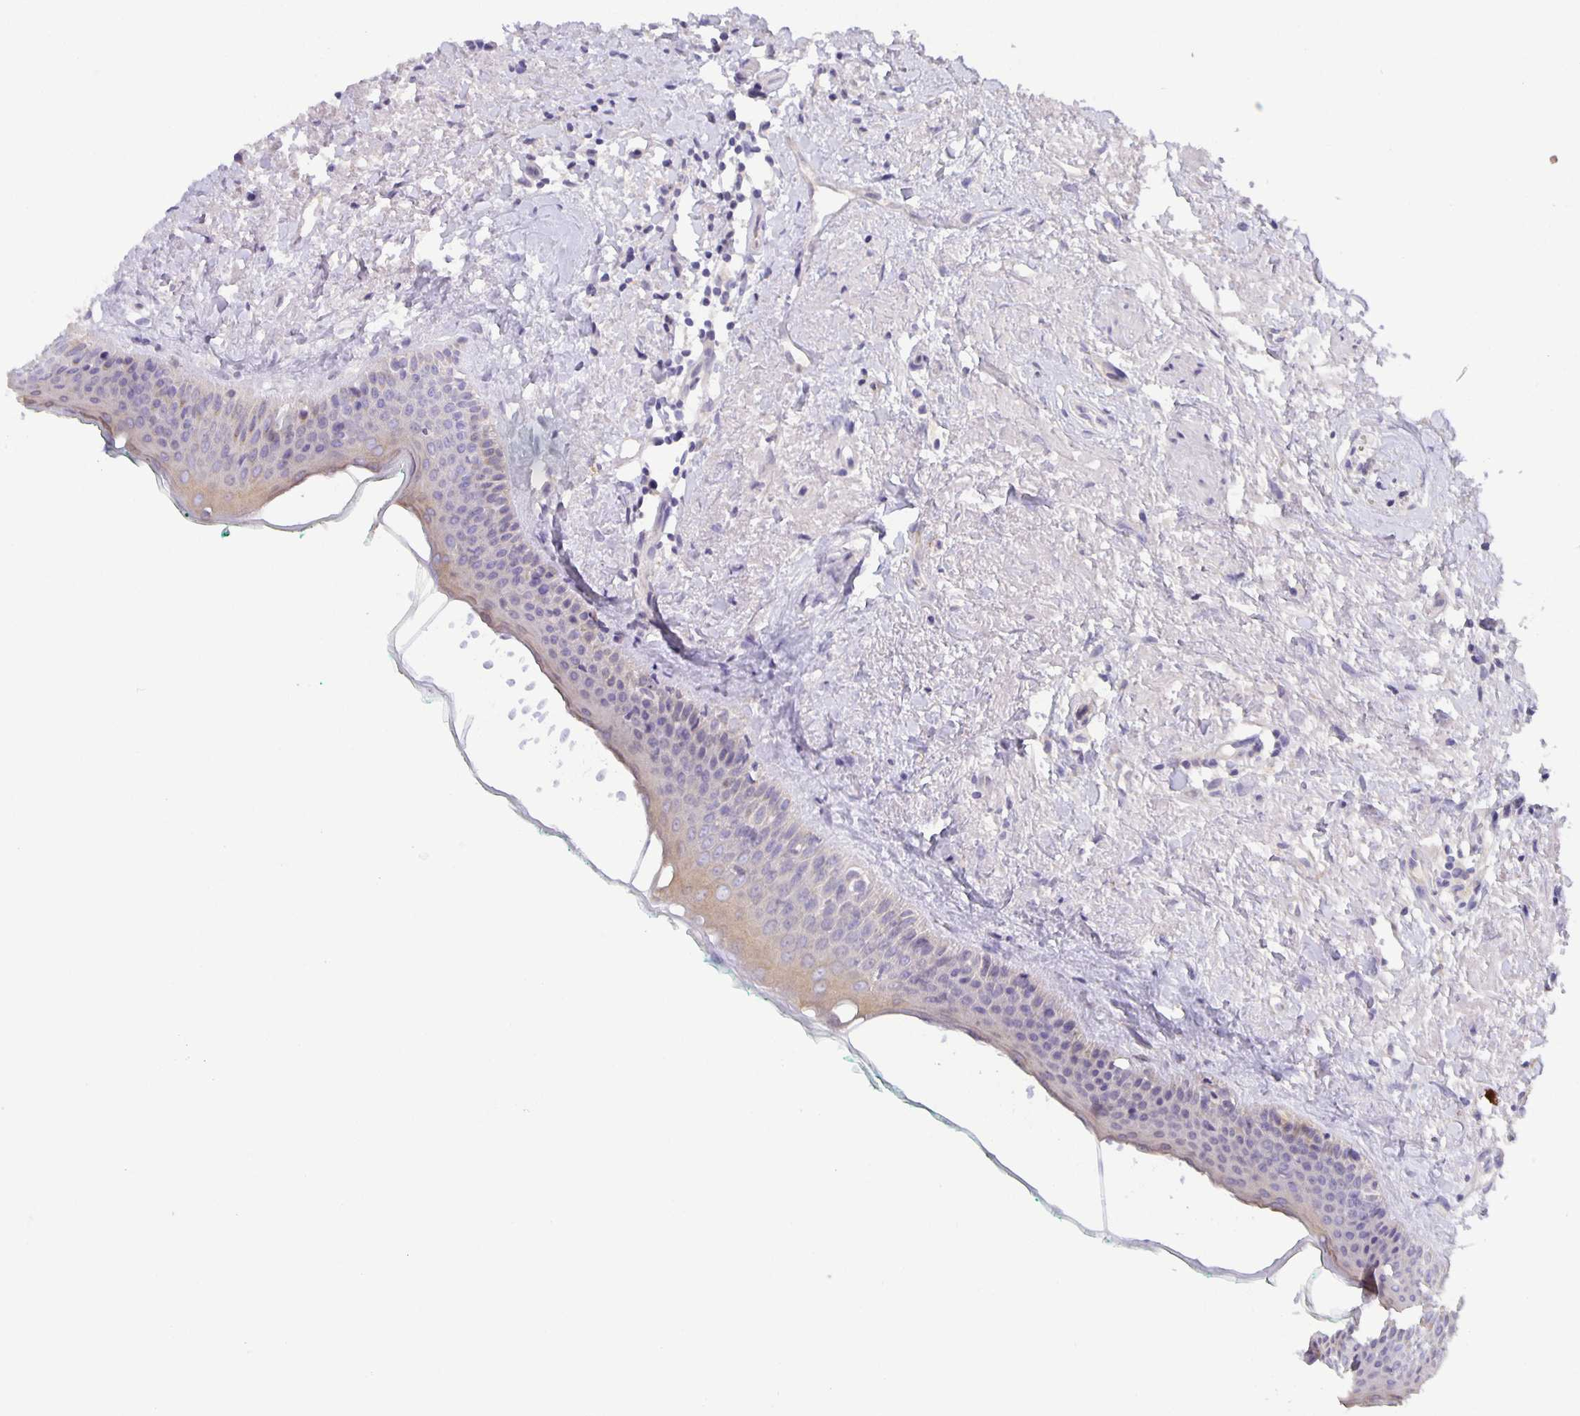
{"staining": {"intensity": "negative", "quantity": "none", "location": "none"}, "tissue": "oral mucosa", "cell_type": "Squamous epithelial cells", "image_type": "normal", "snomed": [{"axis": "morphology", "description": "Normal tissue, NOS"}, {"axis": "topography", "description": "Oral tissue"}], "caption": "Image shows no significant protein expression in squamous epithelial cells of benign oral mucosa.", "gene": "PTPN3", "patient": {"sex": "female", "age": 70}}